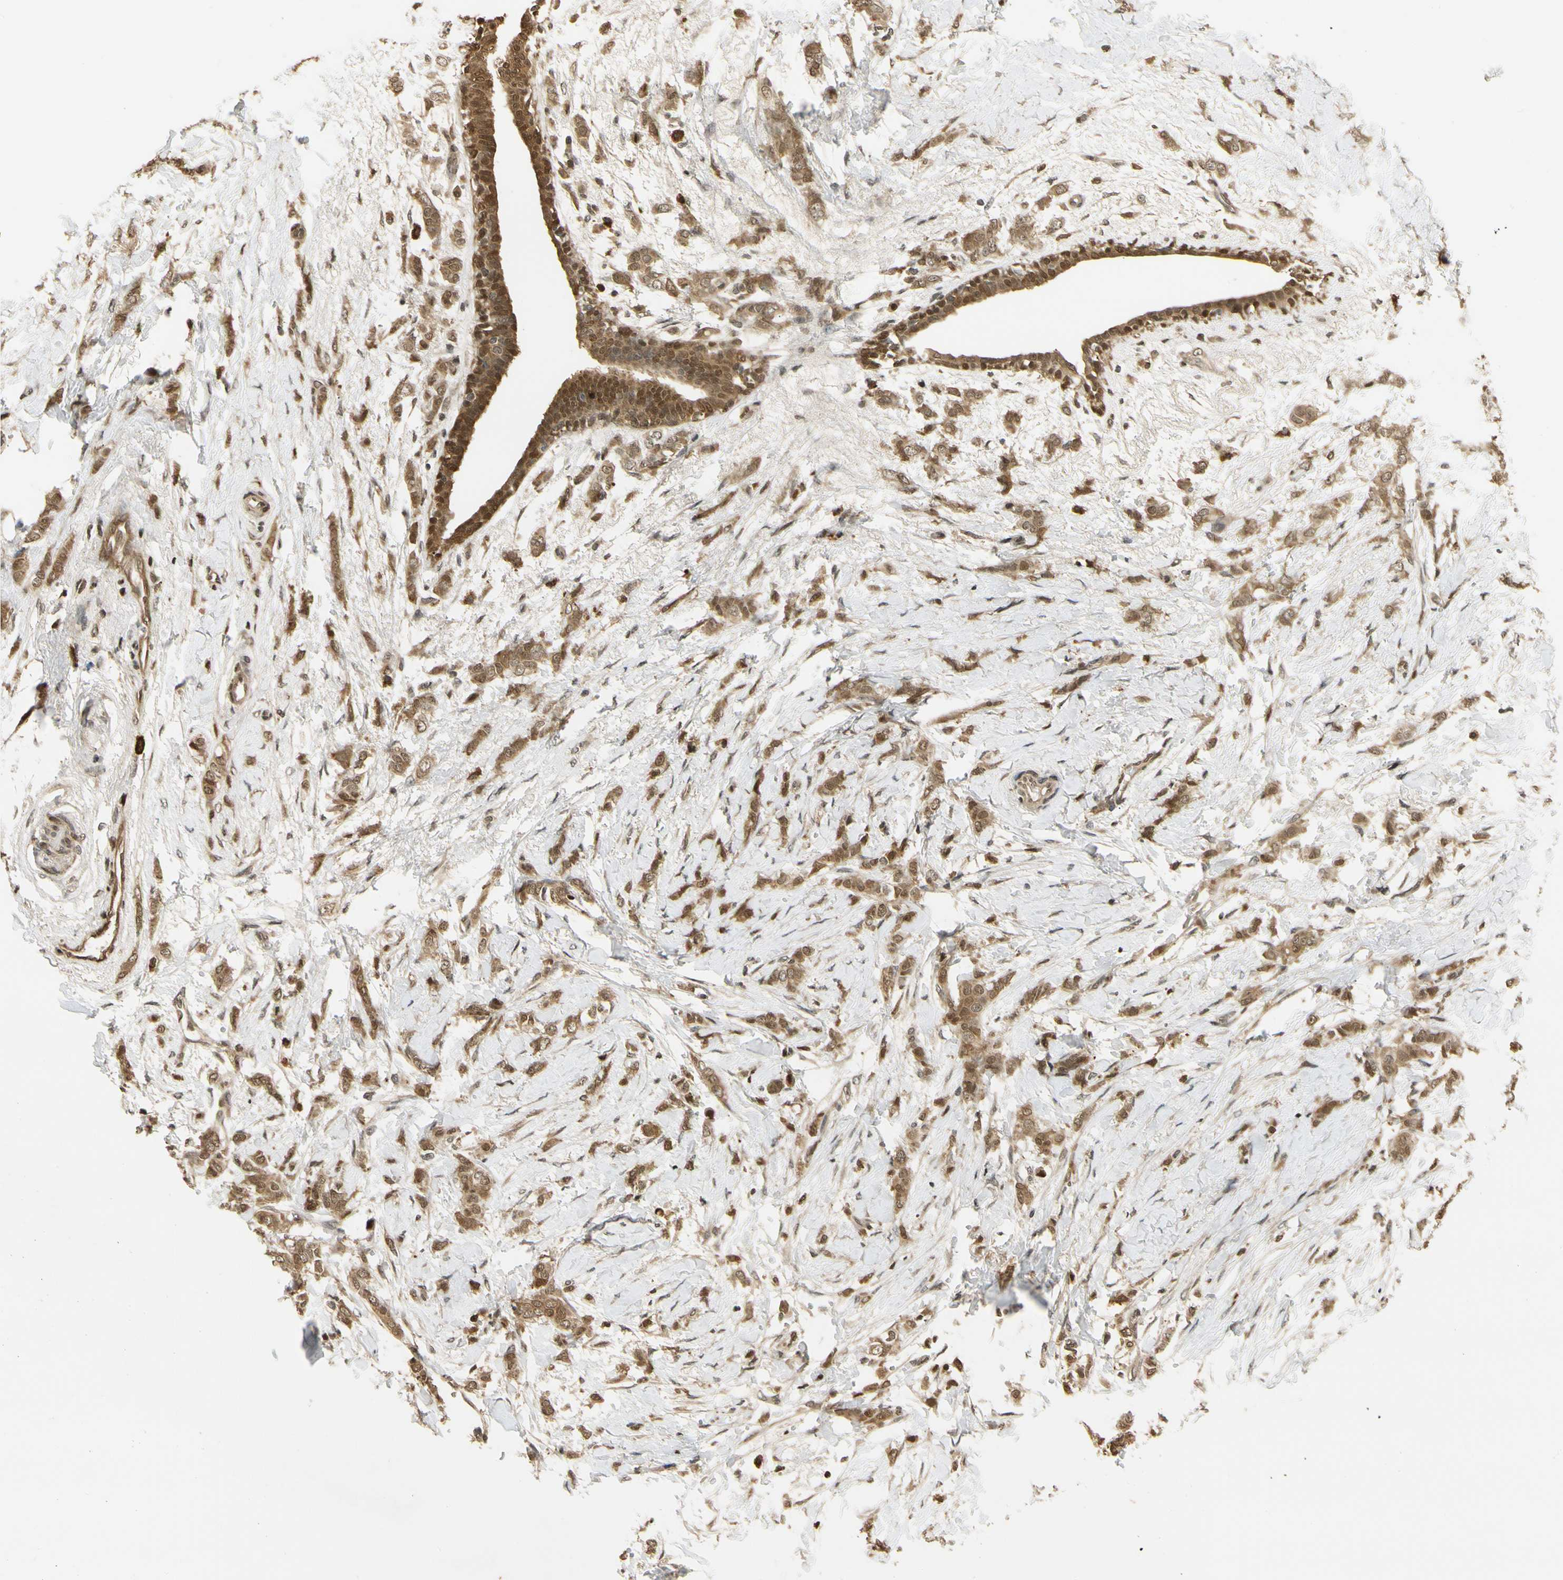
{"staining": {"intensity": "moderate", "quantity": ">75%", "location": "cytoplasmic/membranous,nuclear"}, "tissue": "breast cancer", "cell_type": "Tumor cells", "image_type": "cancer", "snomed": [{"axis": "morphology", "description": "Lobular carcinoma, in situ"}, {"axis": "morphology", "description": "Lobular carcinoma"}, {"axis": "topography", "description": "Breast"}], "caption": "Protein staining by immunohistochemistry (IHC) demonstrates moderate cytoplasmic/membranous and nuclear positivity in about >75% of tumor cells in breast cancer (lobular carcinoma in situ).", "gene": "SOD1", "patient": {"sex": "female", "age": 41}}